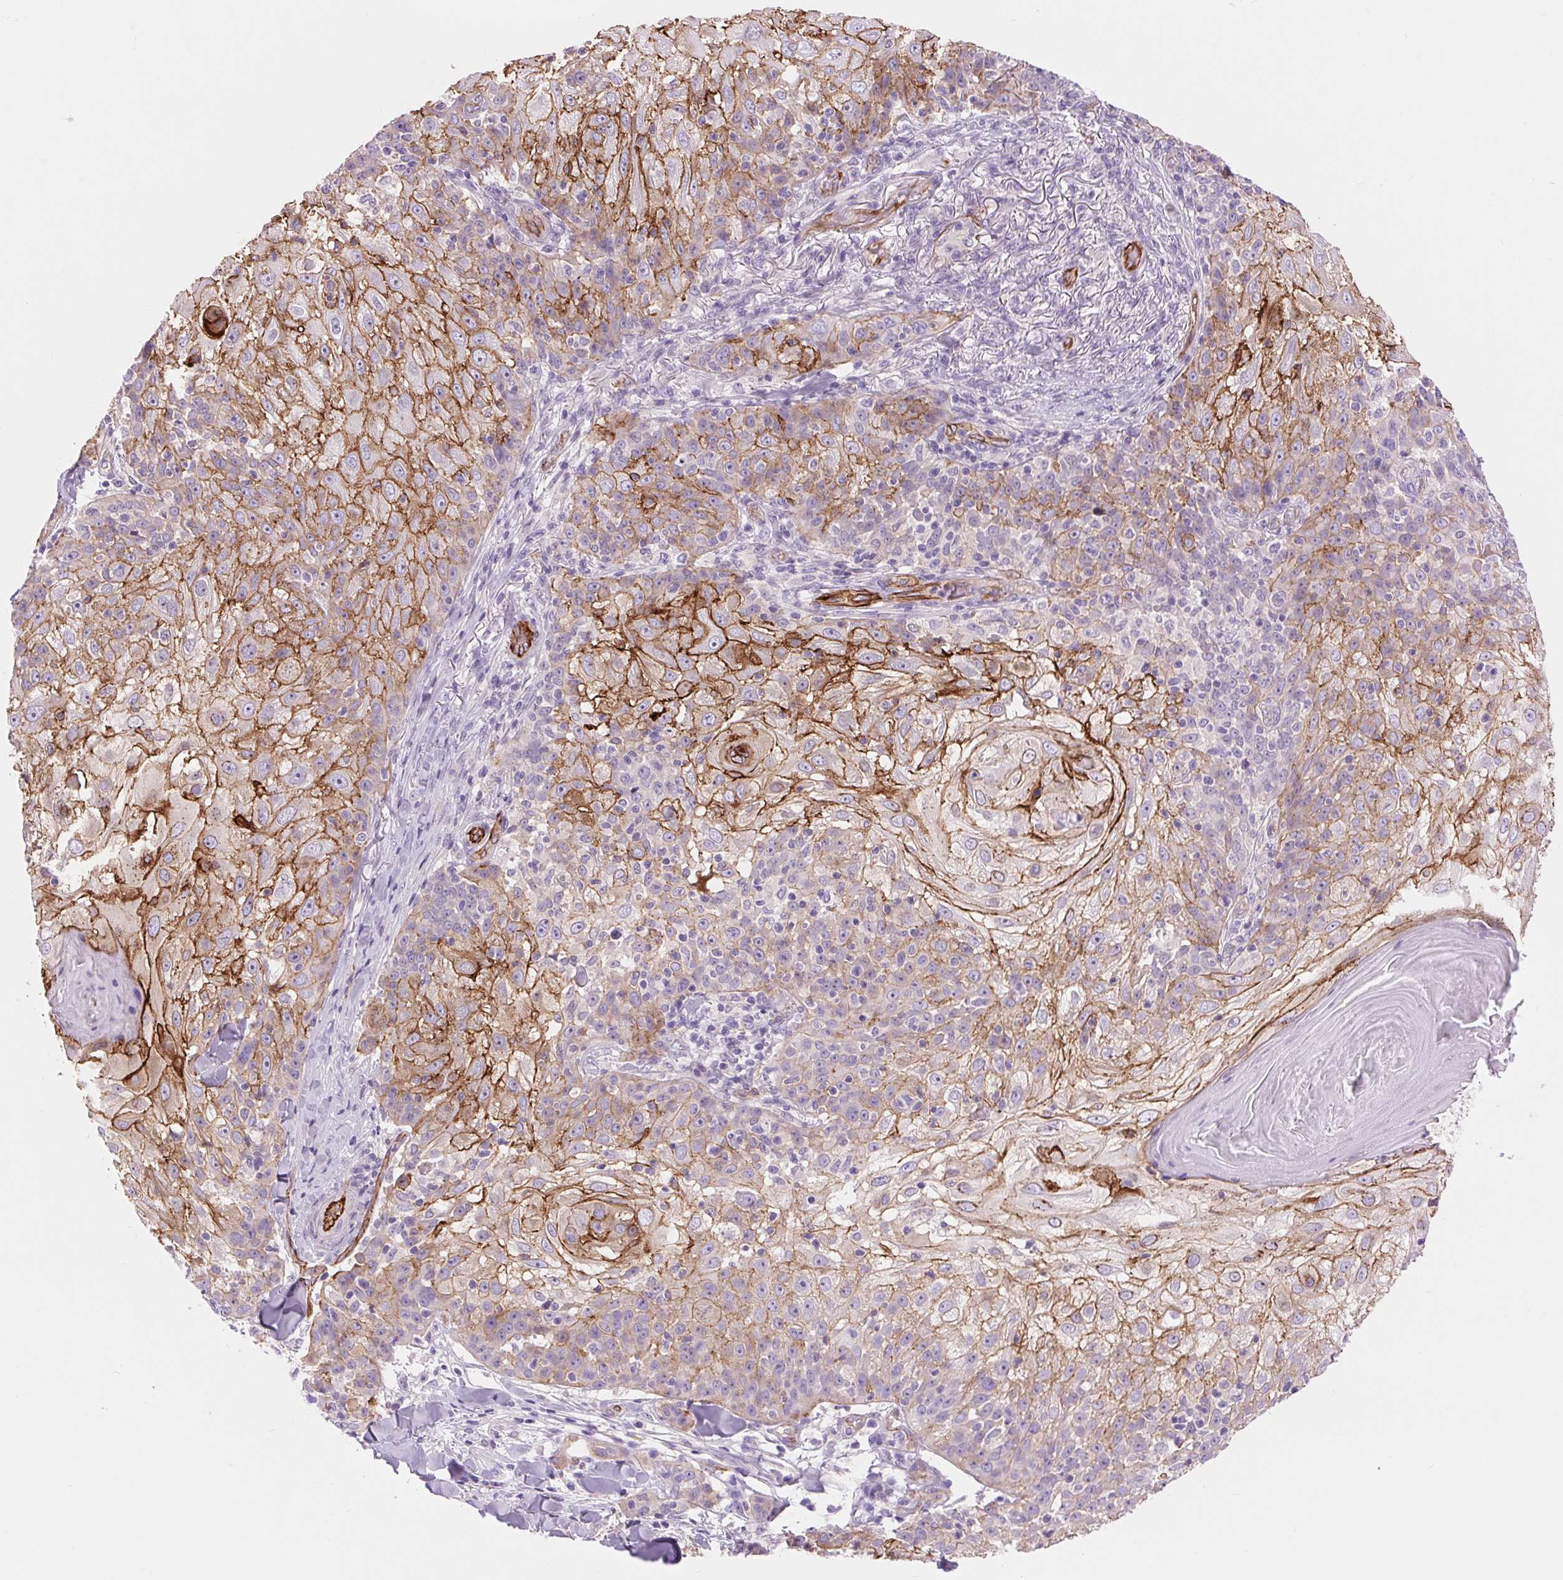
{"staining": {"intensity": "moderate", "quantity": "25%-75%", "location": "cytoplasmic/membranous"}, "tissue": "skin cancer", "cell_type": "Tumor cells", "image_type": "cancer", "snomed": [{"axis": "morphology", "description": "Normal tissue, NOS"}, {"axis": "morphology", "description": "Squamous cell carcinoma, NOS"}, {"axis": "topography", "description": "Skin"}], "caption": "Moderate cytoplasmic/membranous protein expression is present in approximately 25%-75% of tumor cells in skin squamous cell carcinoma.", "gene": "DIXDC1", "patient": {"sex": "female", "age": 83}}